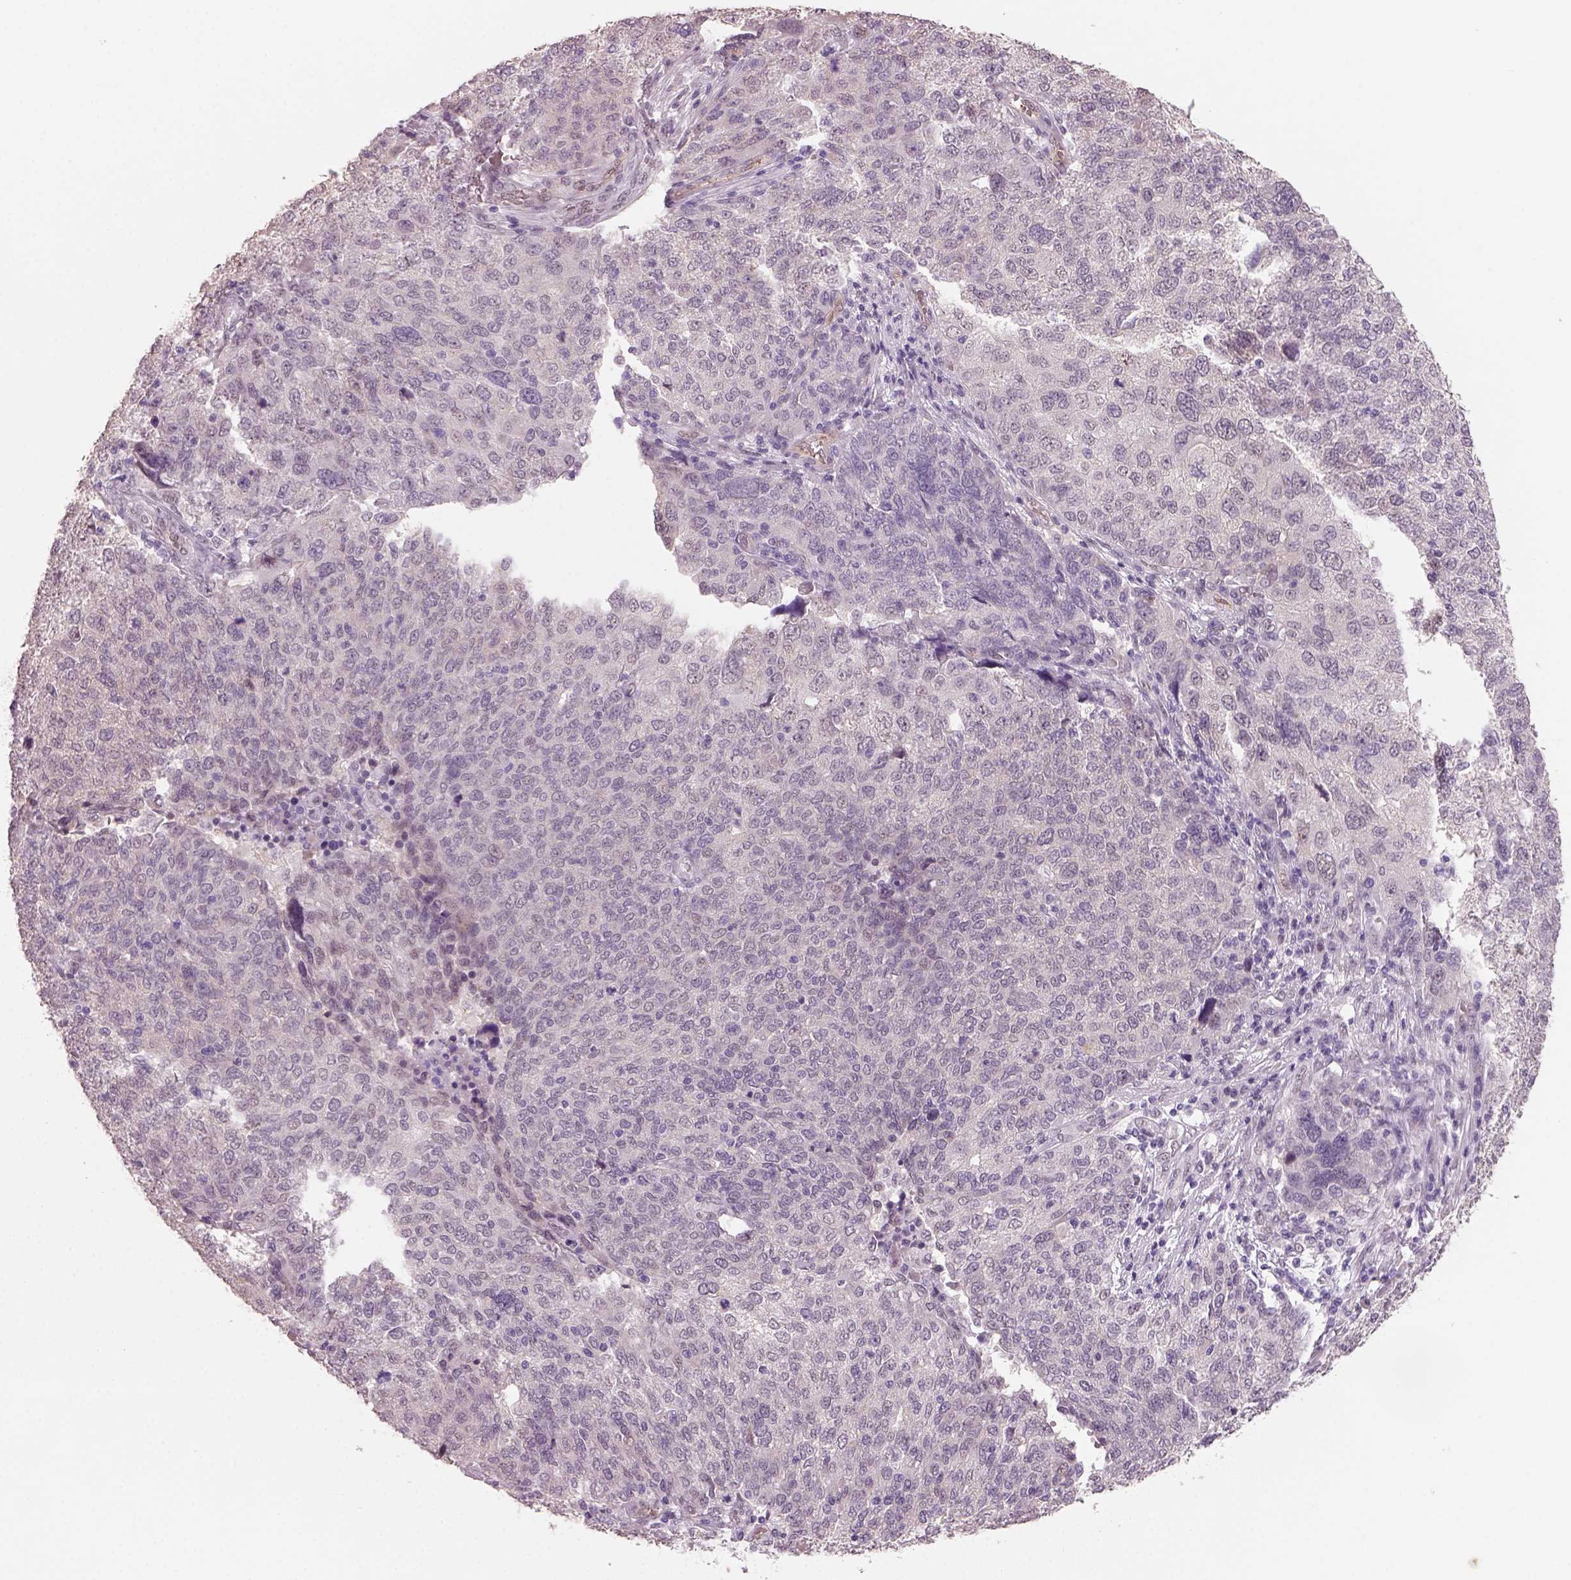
{"staining": {"intensity": "negative", "quantity": "none", "location": "none"}, "tissue": "ovarian cancer", "cell_type": "Tumor cells", "image_type": "cancer", "snomed": [{"axis": "morphology", "description": "Carcinoma, endometroid"}, {"axis": "topography", "description": "Ovary"}], "caption": "High magnification brightfield microscopy of endometroid carcinoma (ovarian) stained with DAB (brown) and counterstained with hematoxylin (blue): tumor cells show no significant expression.", "gene": "NAT8", "patient": {"sex": "female", "age": 58}}